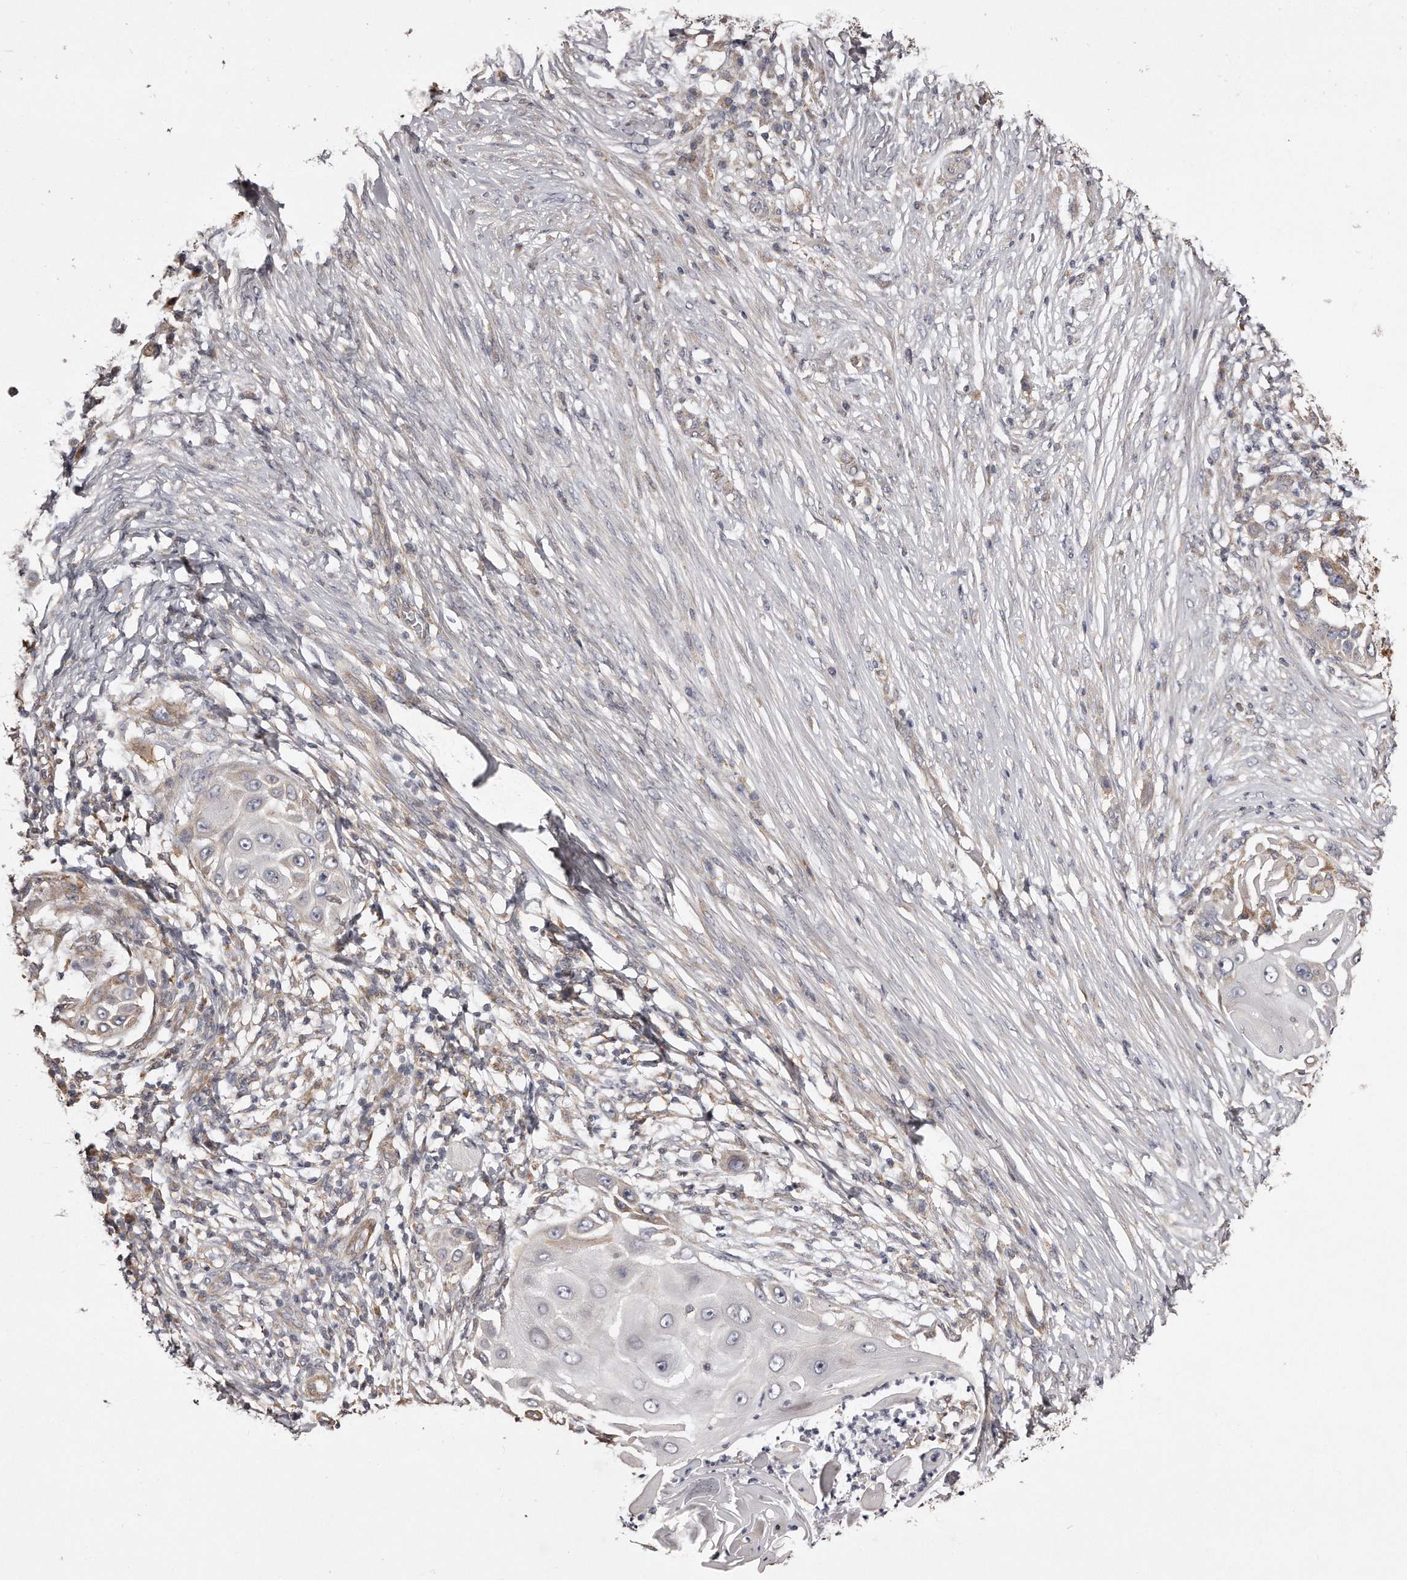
{"staining": {"intensity": "weak", "quantity": "<25%", "location": "cytoplasmic/membranous"}, "tissue": "skin cancer", "cell_type": "Tumor cells", "image_type": "cancer", "snomed": [{"axis": "morphology", "description": "Squamous cell carcinoma, NOS"}, {"axis": "topography", "description": "Skin"}], "caption": "There is no significant expression in tumor cells of skin squamous cell carcinoma.", "gene": "TRAPPC14", "patient": {"sex": "female", "age": 44}}